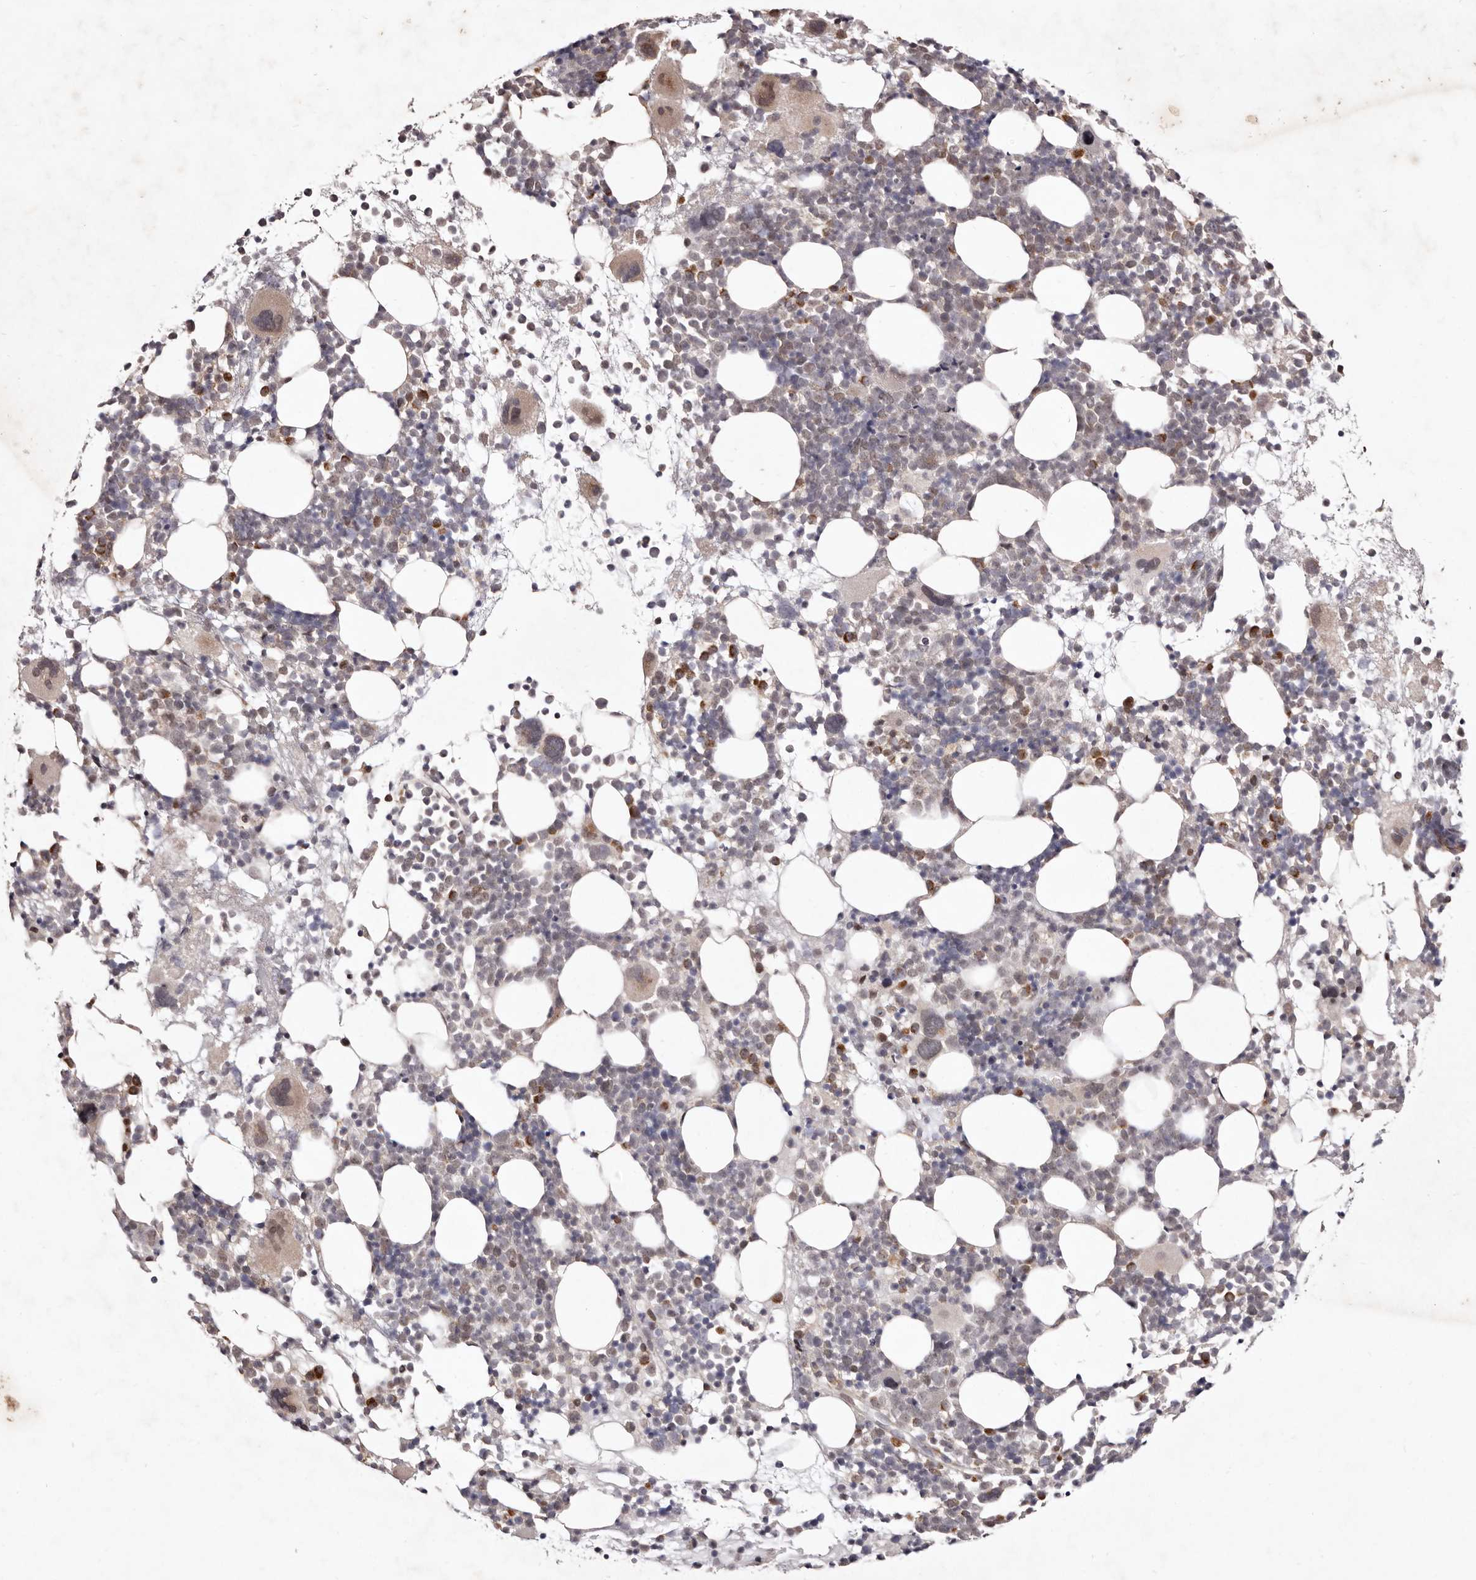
{"staining": {"intensity": "moderate", "quantity": "<25%", "location": "cytoplasmic/membranous"}, "tissue": "bone marrow", "cell_type": "Hematopoietic cells", "image_type": "normal", "snomed": [{"axis": "morphology", "description": "Normal tissue, NOS"}, {"axis": "topography", "description": "Bone marrow"}], "caption": "Approximately <25% of hematopoietic cells in benign bone marrow reveal moderate cytoplasmic/membranous protein expression as visualized by brown immunohistochemical staining.", "gene": "EGR3", "patient": {"sex": "female", "age": 57}}